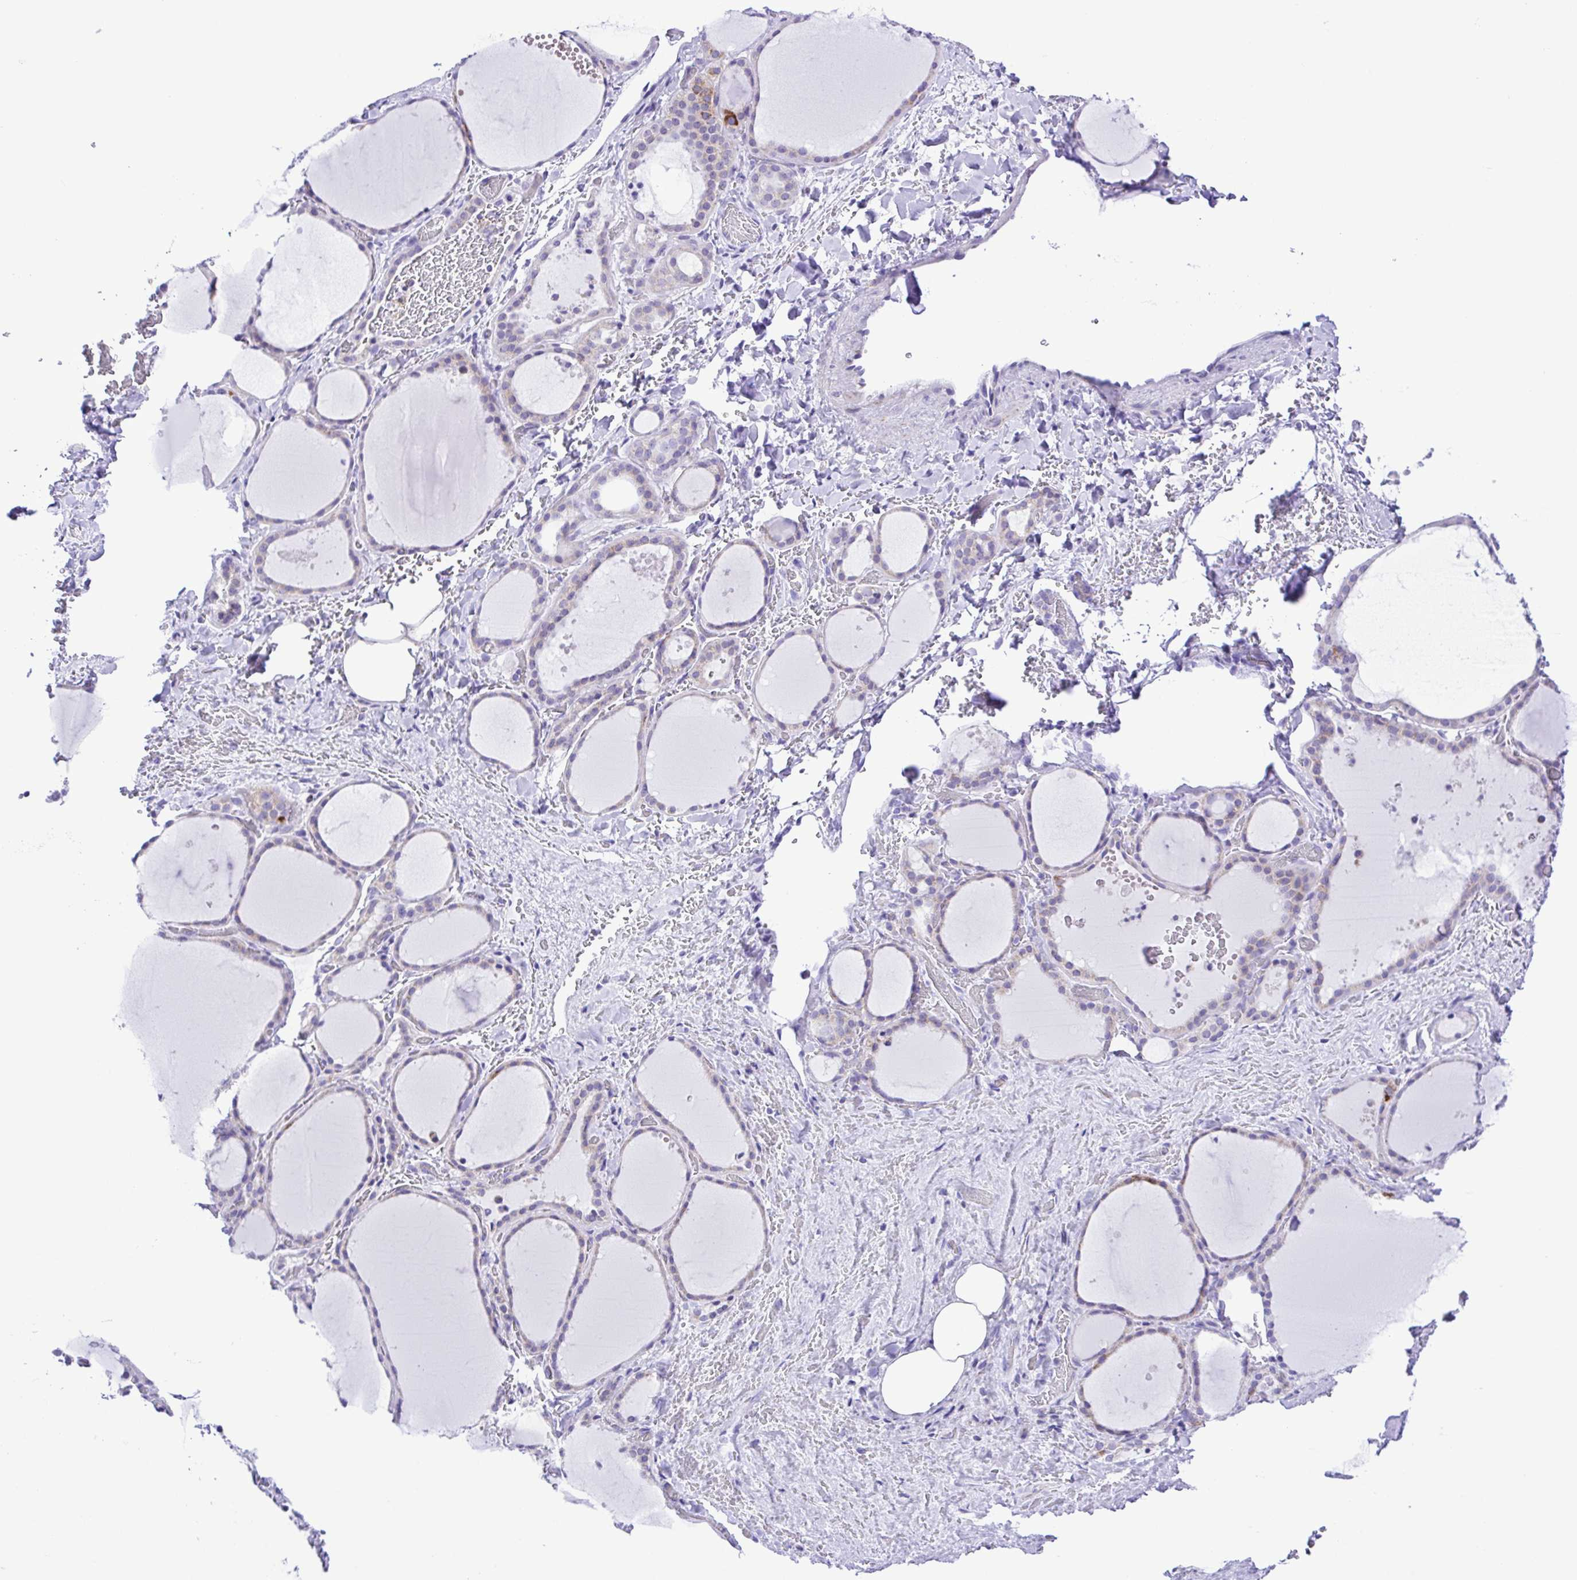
{"staining": {"intensity": "strong", "quantity": "<25%", "location": "cytoplasmic/membranous"}, "tissue": "thyroid gland", "cell_type": "Glandular cells", "image_type": "normal", "snomed": [{"axis": "morphology", "description": "Normal tissue, NOS"}, {"axis": "topography", "description": "Thyroid gland"}], "caption": "Glandular cells show medium levels of strong cytoplasmic/membranous positivity in approximately <25% of cells in unremarkable thyroid gland.", "gene": "SYT1", "patient": {"sex": "female", "age": 36}}